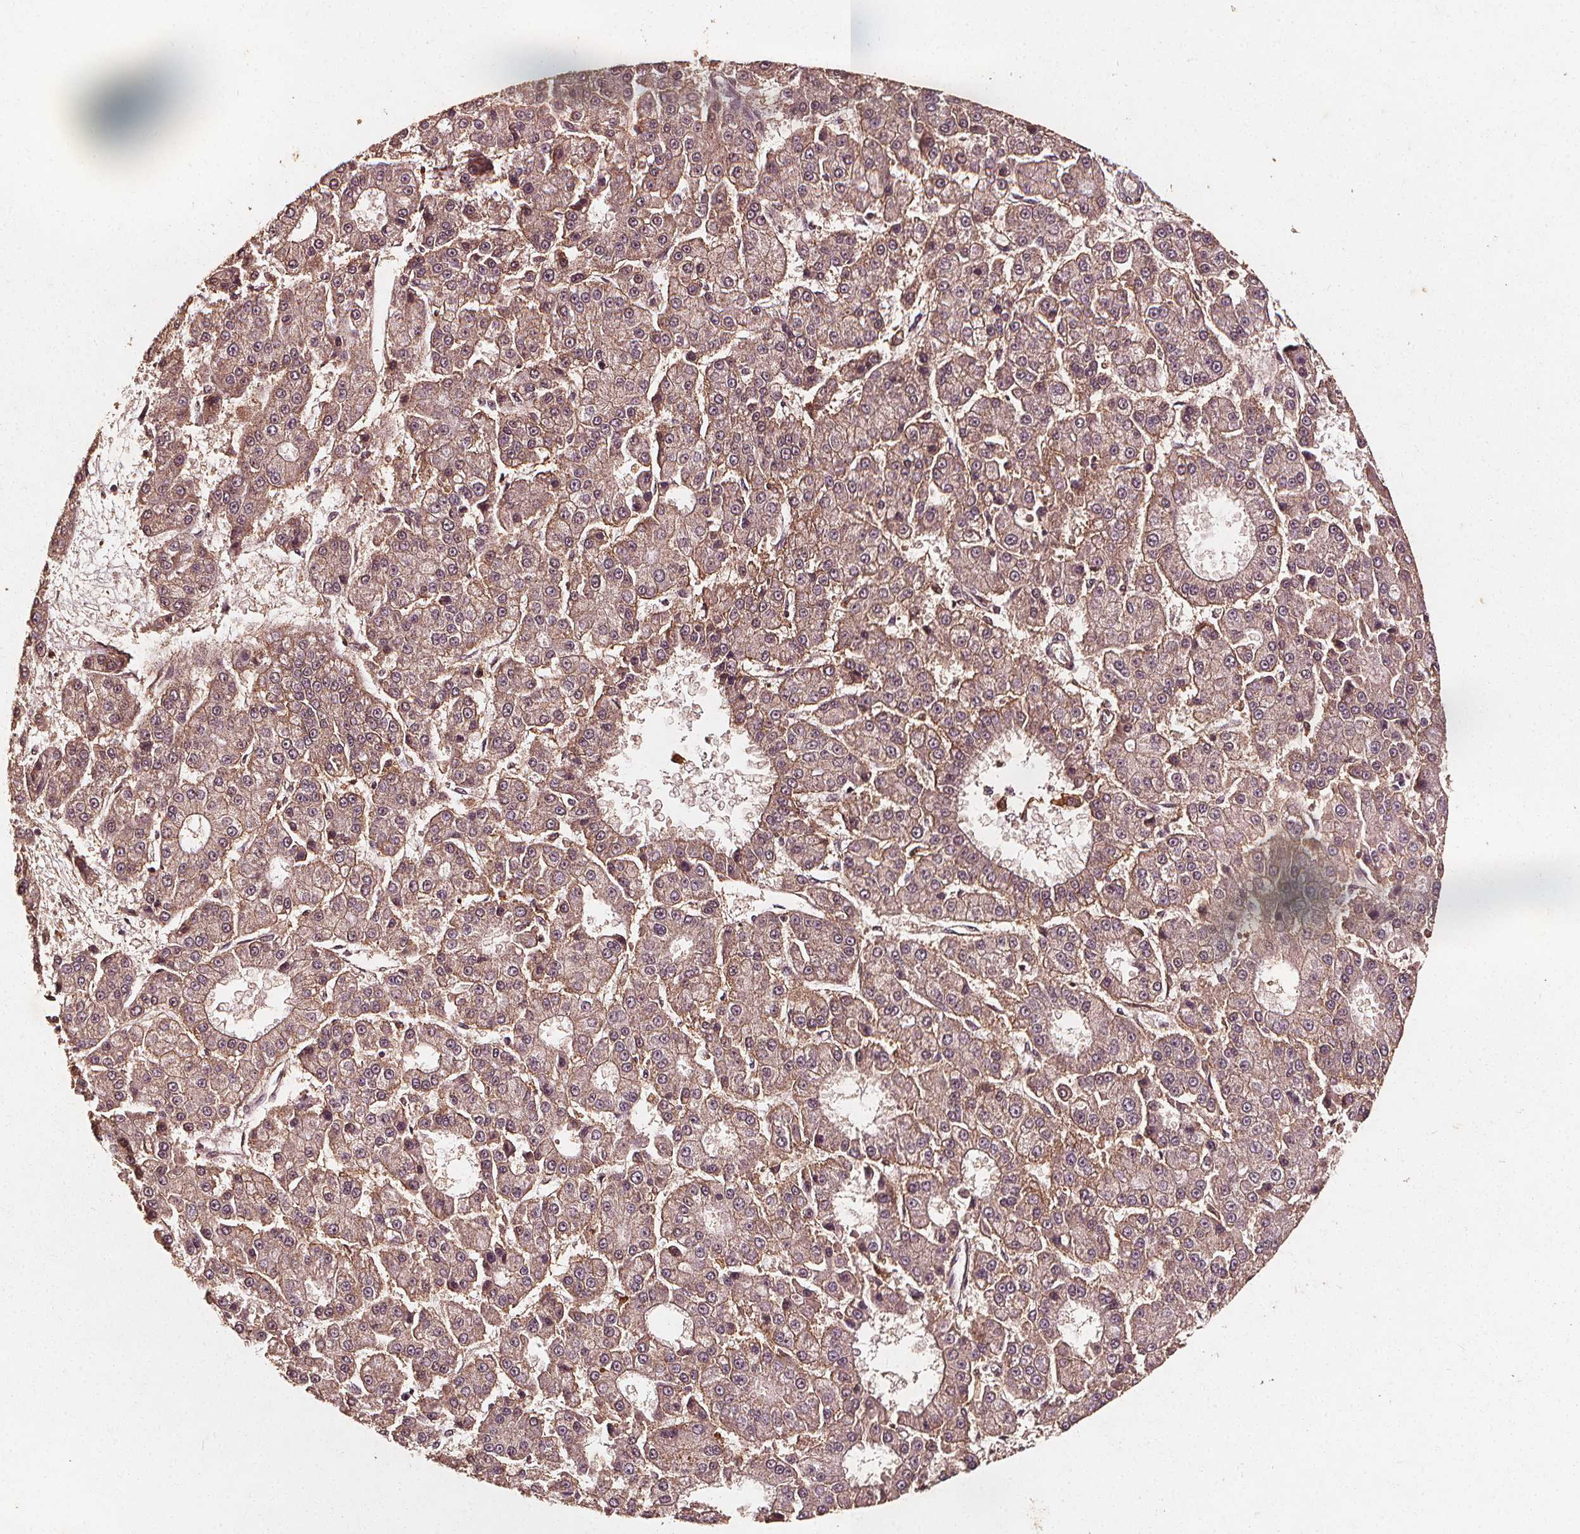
{"staining": {"intensity": "moderate", "quantity": "25%-75%", "location": "cytoplasmic/membranous"}, "tissue": "liver cancer", "cell_type": "Tumor cells", "image_type": "cancer", "snomed": [{"axis": "morphology", "description": "Carcinoma, Hepatocellular, NOS"}, {"axis": "topography", "description": "Liver"}], "caption": "Immunohistochemical staining of human liver cancer exhibits moderate cytoplasmic/membranous protein staining in approximately 25%-75% of tumor cells. The protein is stained brown, and the nuclei are stained in blue (DAB (3,3'-diaminobenzidine) IHC with brightfield microscopy, high magnification).", "gene": "ABCA1", "patient": {"sex": "male", "age": 70}}